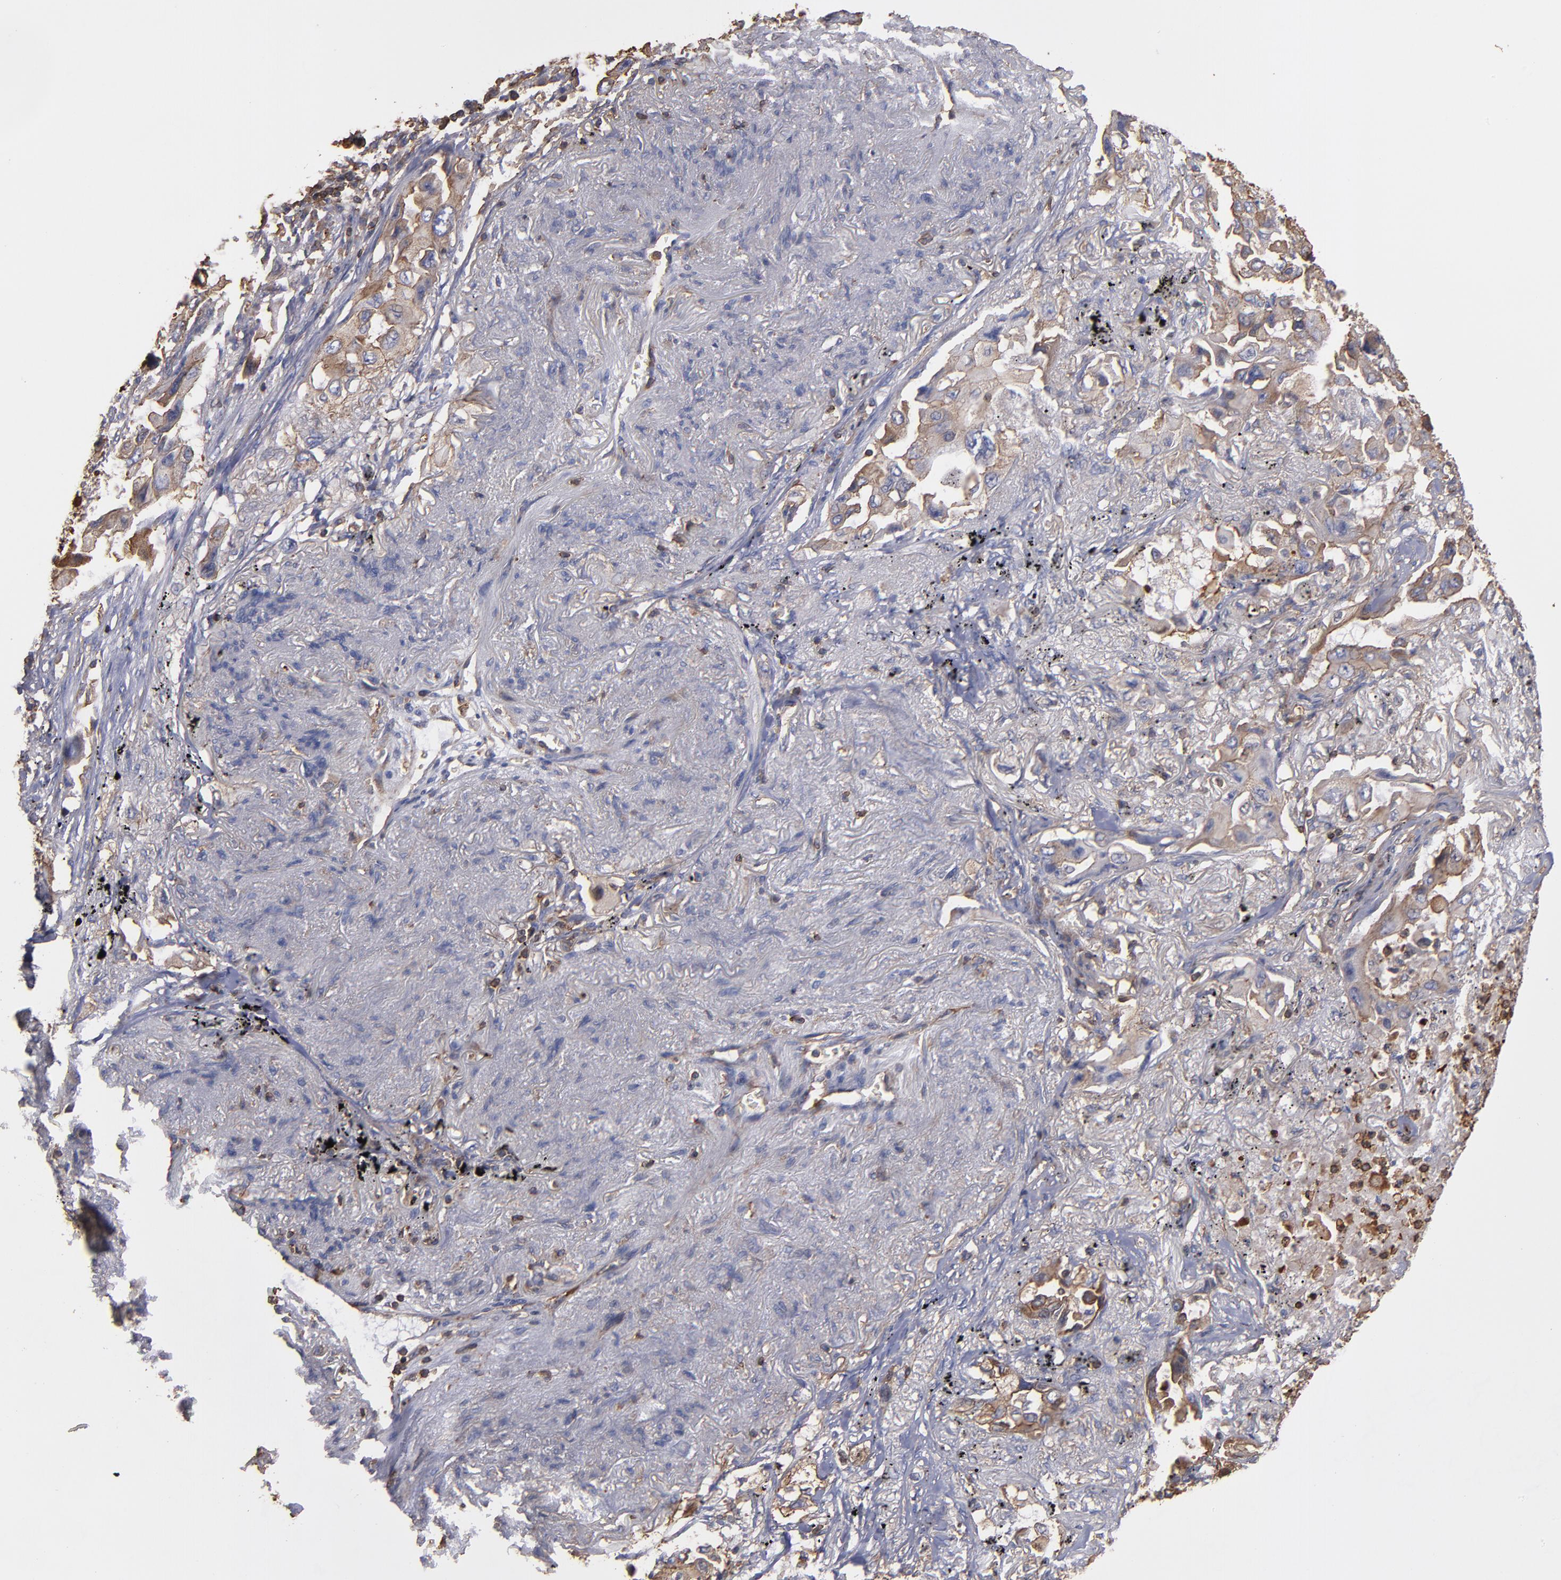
{"staining": {"intensity": "weak", "quantity": ">75%", "location": "cytoplasmic/membranous"}, "tissue": "lung cancer", "cell_type": "Tumor cells", "image_type": "cancer", "snomed": [{"axis": "morphology", "description": "Adenocarcinoma, NOS"}, {"axis": "topography", "description": "Lung"}], "caption": "This is an image of immunohistochemistry (IHC) staining of lung adenocarcinoma, which shows weak staining in the cytoplasmic/membranous of tumor cells.", "gene": "ACTN4", "patient": {"sex": "female", "age": 65}}